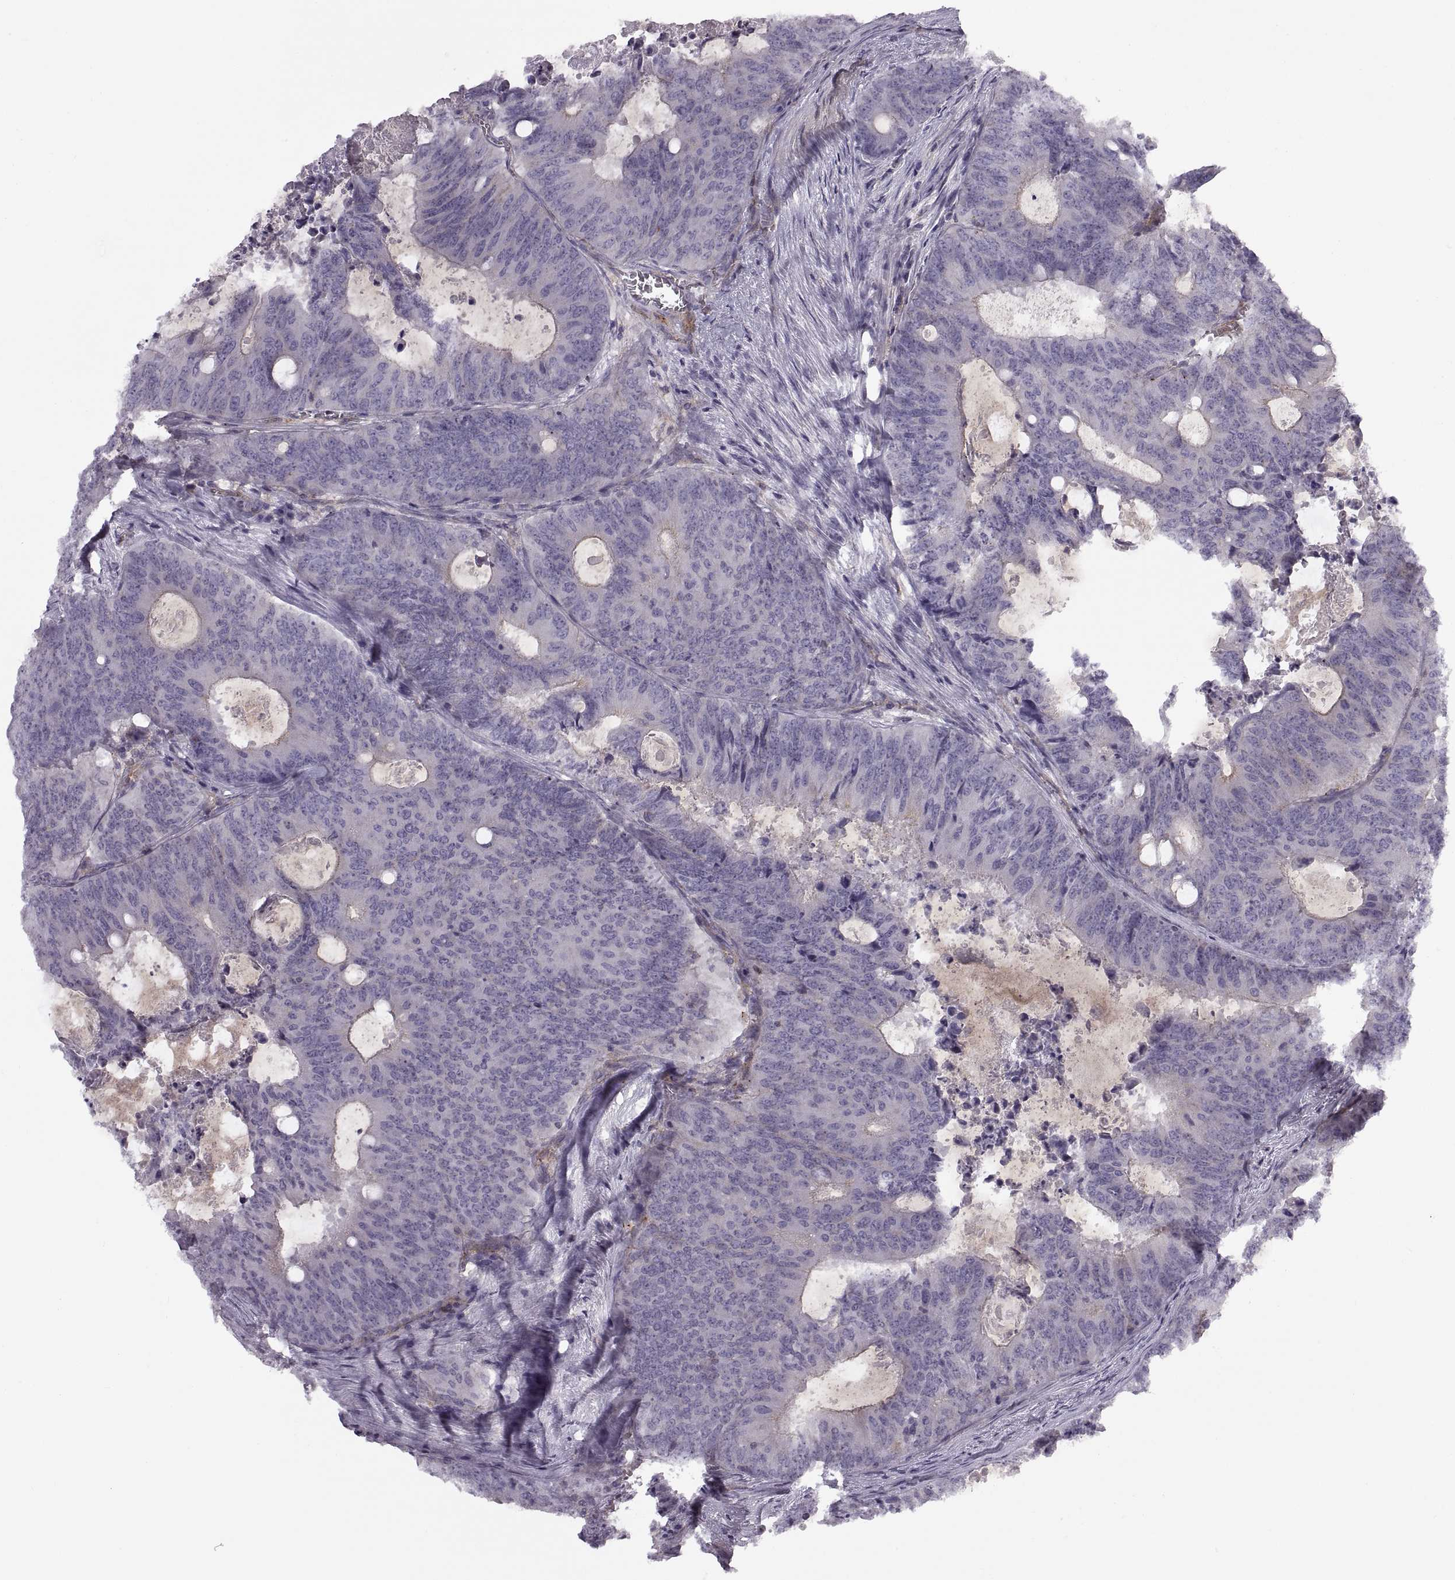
{"staining": {"intensity": "negative", "quantity": "none", "location": "none"}, "tissue": "colorectal cancer", "cell_type": "Tumor cells", "image_type": "cancer", "snomed": [{"axis": "morphology", "description": "Adenocarcinoma, NOS"}, {"axis": "topography", "description": "Colon"}], "caption": "Immunohistochemistry of colorectal cancer (adenocarcinoma) shows no positivity in tumor cells.", "gene": "RALB", "patient": {"sex": "male", "age": 67}}